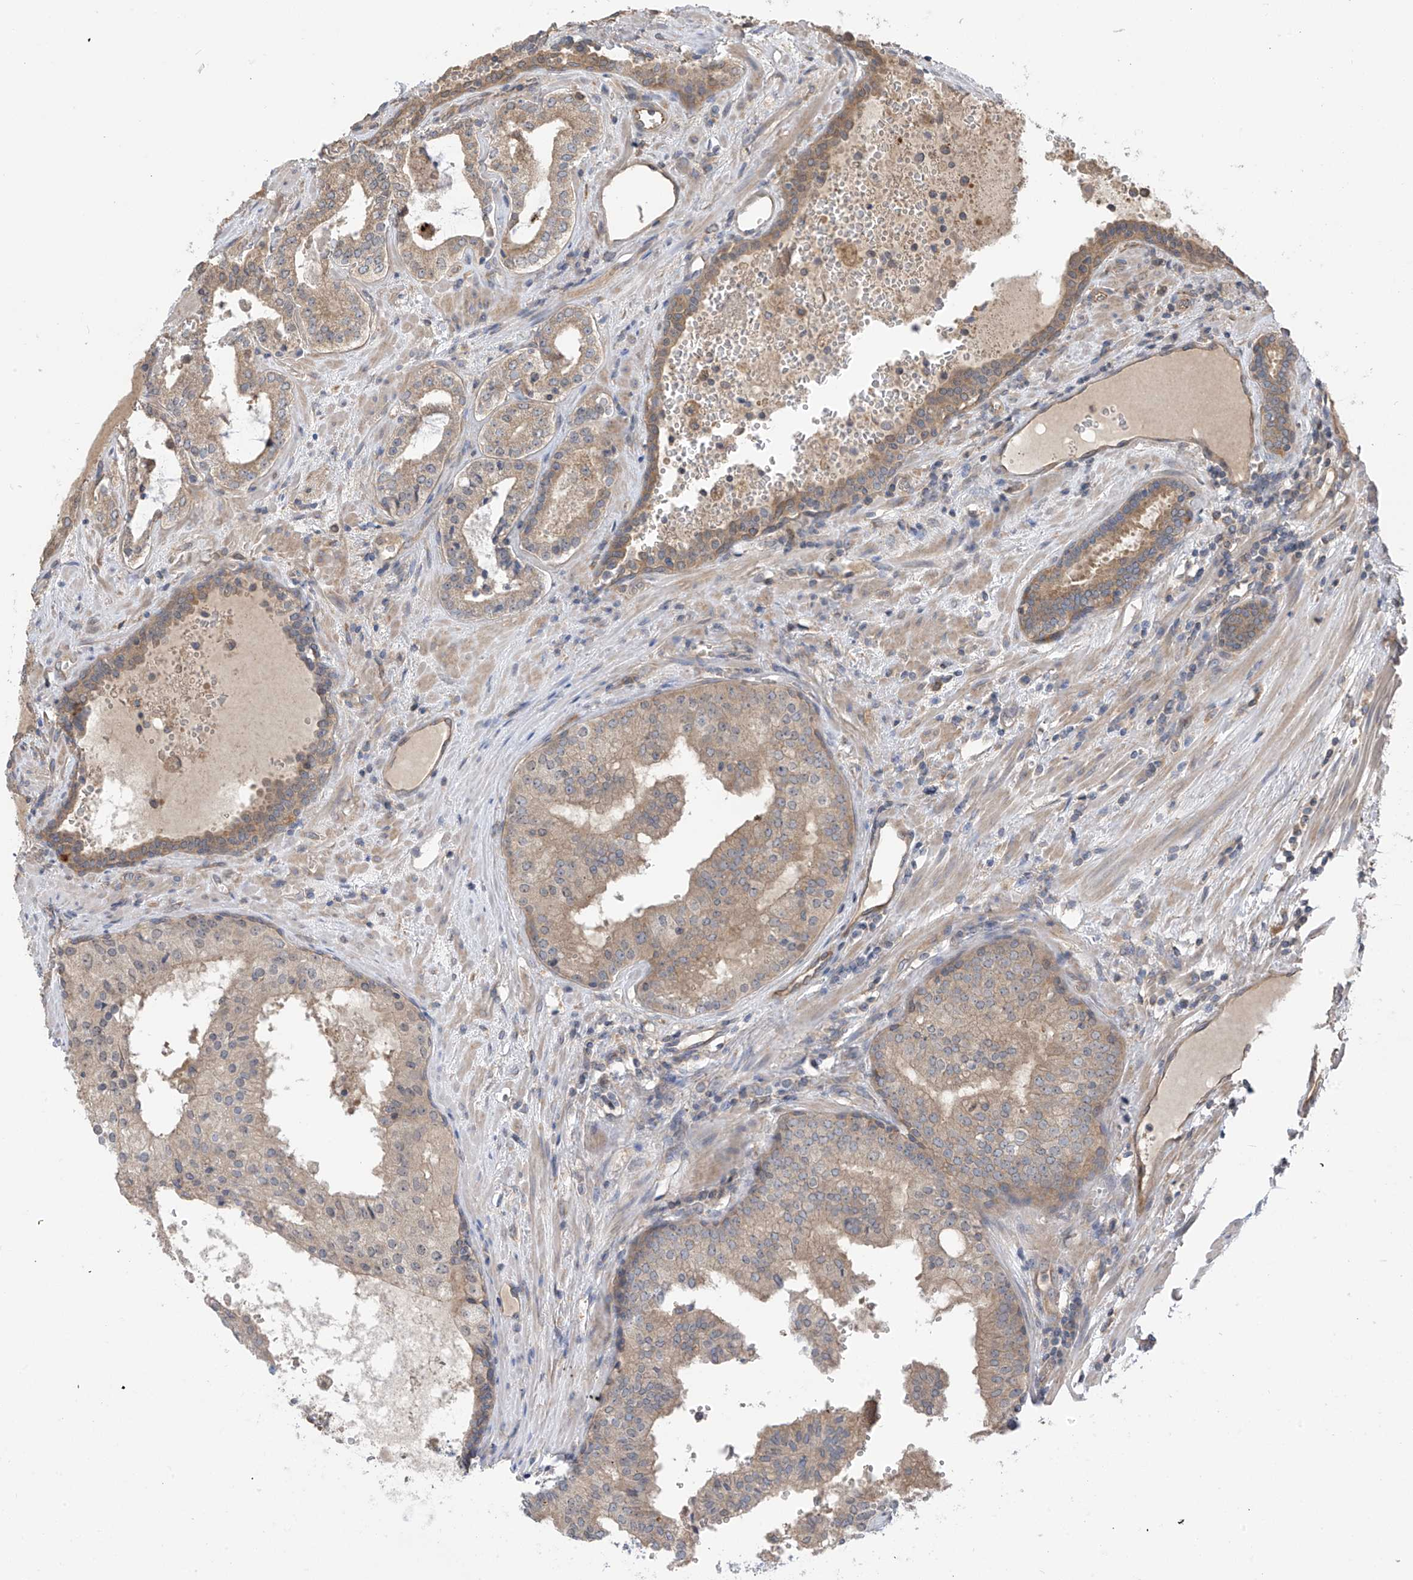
{"staining": {"intensity": "weak", "quantity": "25%-75%", "location": "cytoplasmic/membranous"}, "tissue": "prostate cancer", "cell_type": "Tumor cells", "image_type": "cancer", "snomed": [{"axis": "morphology", "description": "Adenocarcinoma, High grade"}, {"axis": "topography", "description": "Prostate"}], "caption": "About 25%-75% of tumor cells in prostate high-grade adenocarcinoma reveal weak cytoplasmic/membranous protein staining as visualized by brown immunohistochemical staining.", "gene": "PHACTR4", "patient": {"sex": "male", "age": 68}}